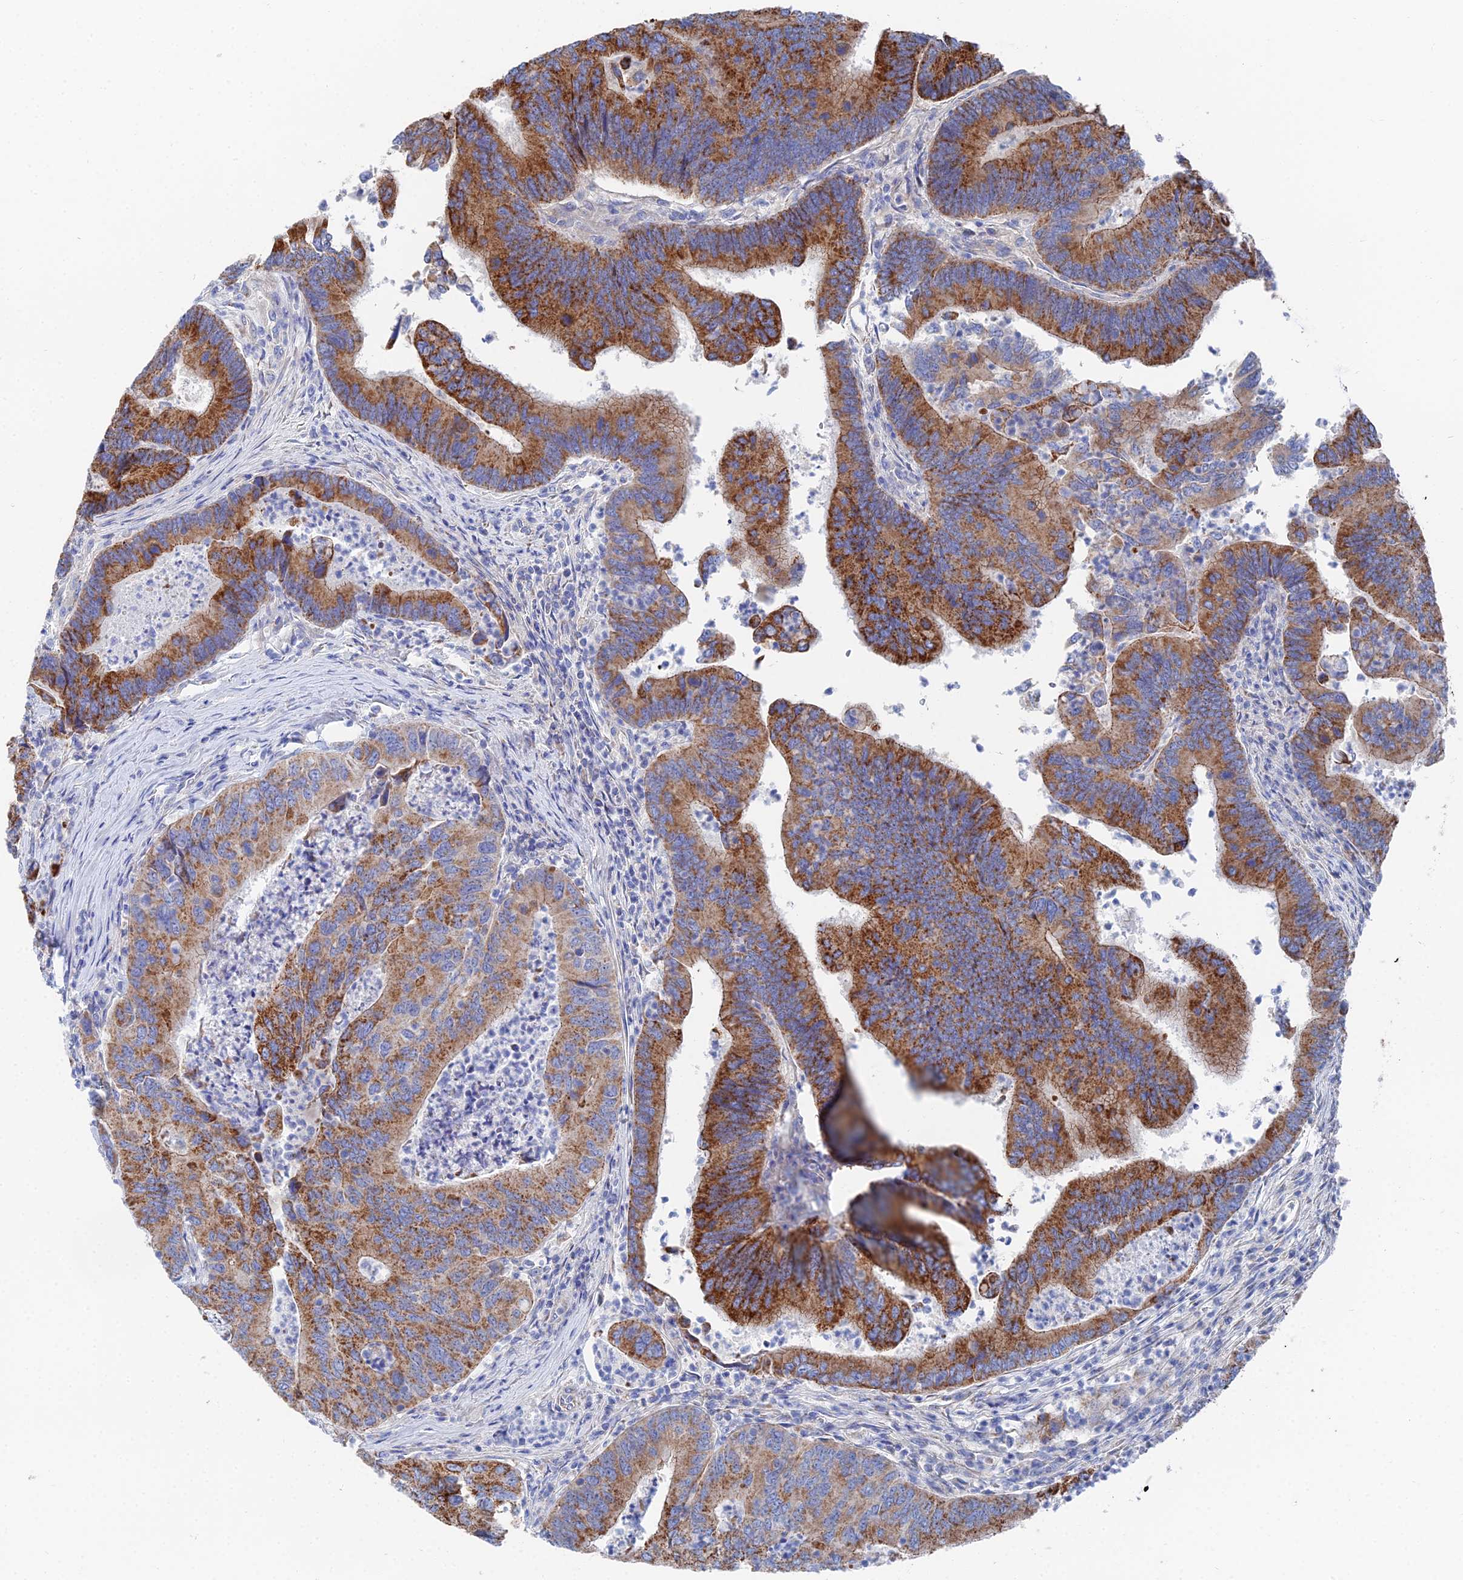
{"staining": {"intensity": "strong", "quantity": ">75%", "location": "cytoplasmic/membranous"}, "tissue": "colorectal cancer", "cell_type": "Tumor cells", "image_type": "cancer", "snomed": [{"axis": "morphology", "description": "Adenocarcinoma, NOS"}, {"axis": "topography", "description": "Colon"}], "caption": "Colorectal cancer (adenocarcinoma) stained with a protein marker displays strong staining in tumor cells.", "gene": "IFT80", "patient": {"sex": "female", "age": 67}}